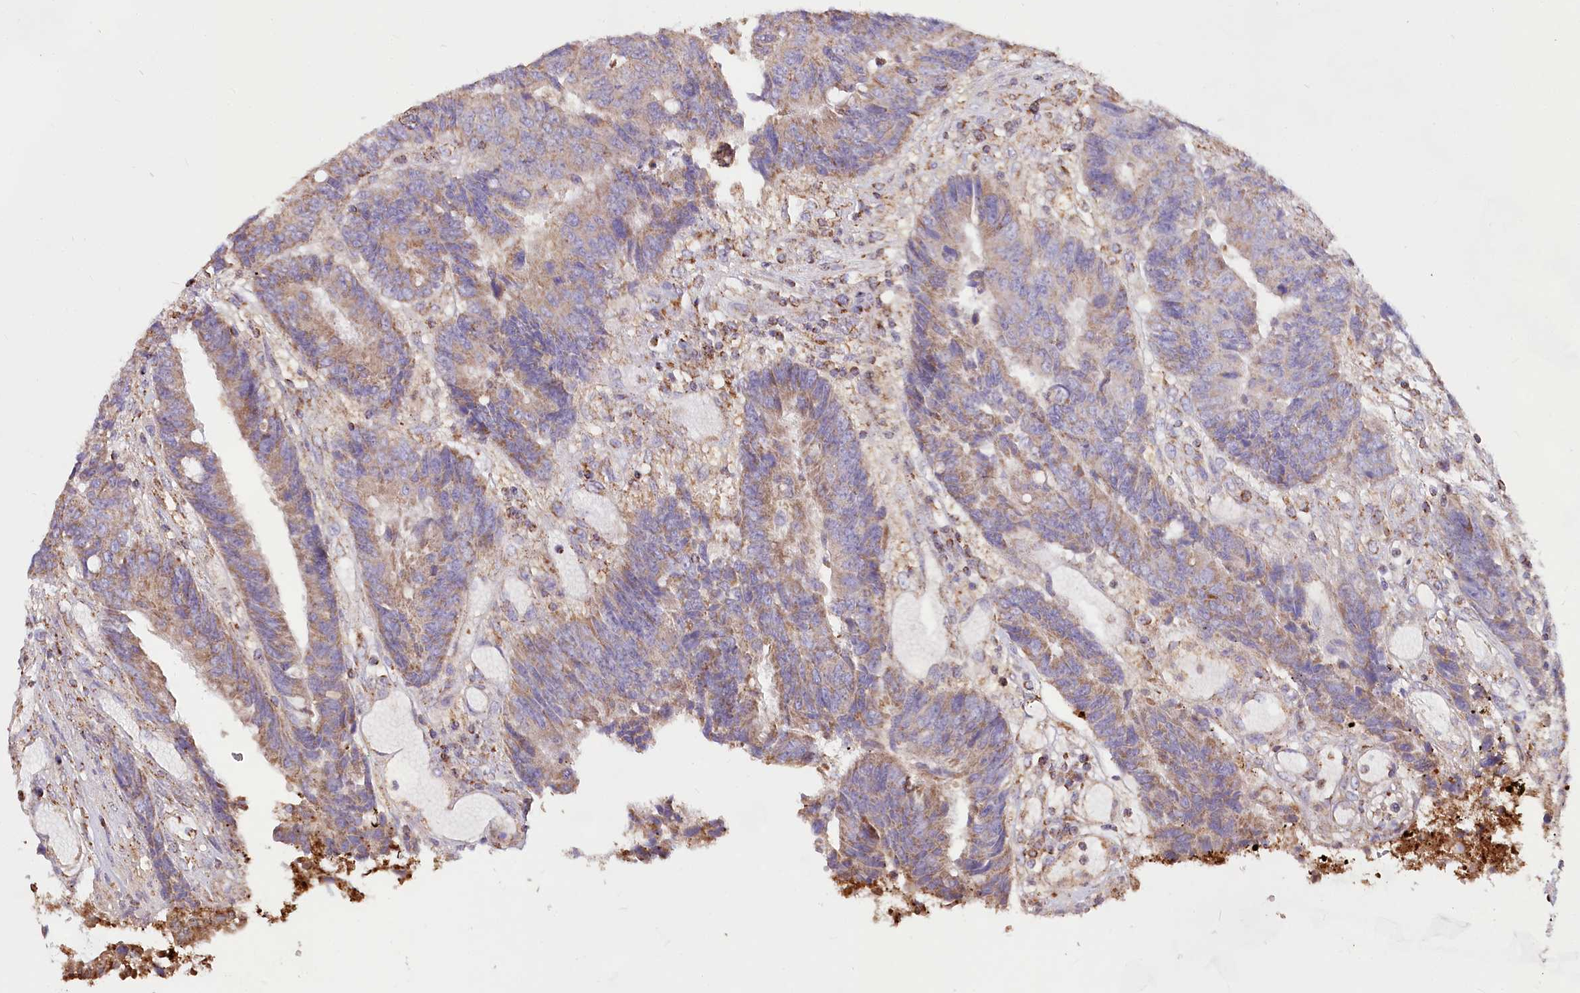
{"staining": {"intensity": "moderate", "quantity": ">75%", "location": "cytoplasmic/membranous"}, "tissue": "colorectal cancer", "cell_type": "Tumor cells", "image_type": "cancer", "snomed": [{"axis": "morphology", "description": "Adenocarcinoma, NOS"}, {"axis": "topography", "description": "Rectum"}], "caption": "IHC (DAB (3,3'-diaminobenzidine)) staining of colorectal cancer shows moderate cytoplasmic/membranous protein positivity in about >75% of tumor cells. Nuclei are stained in blue.", "gene": "TASOR2", "patient": {"sex": "male", "age": 84}}